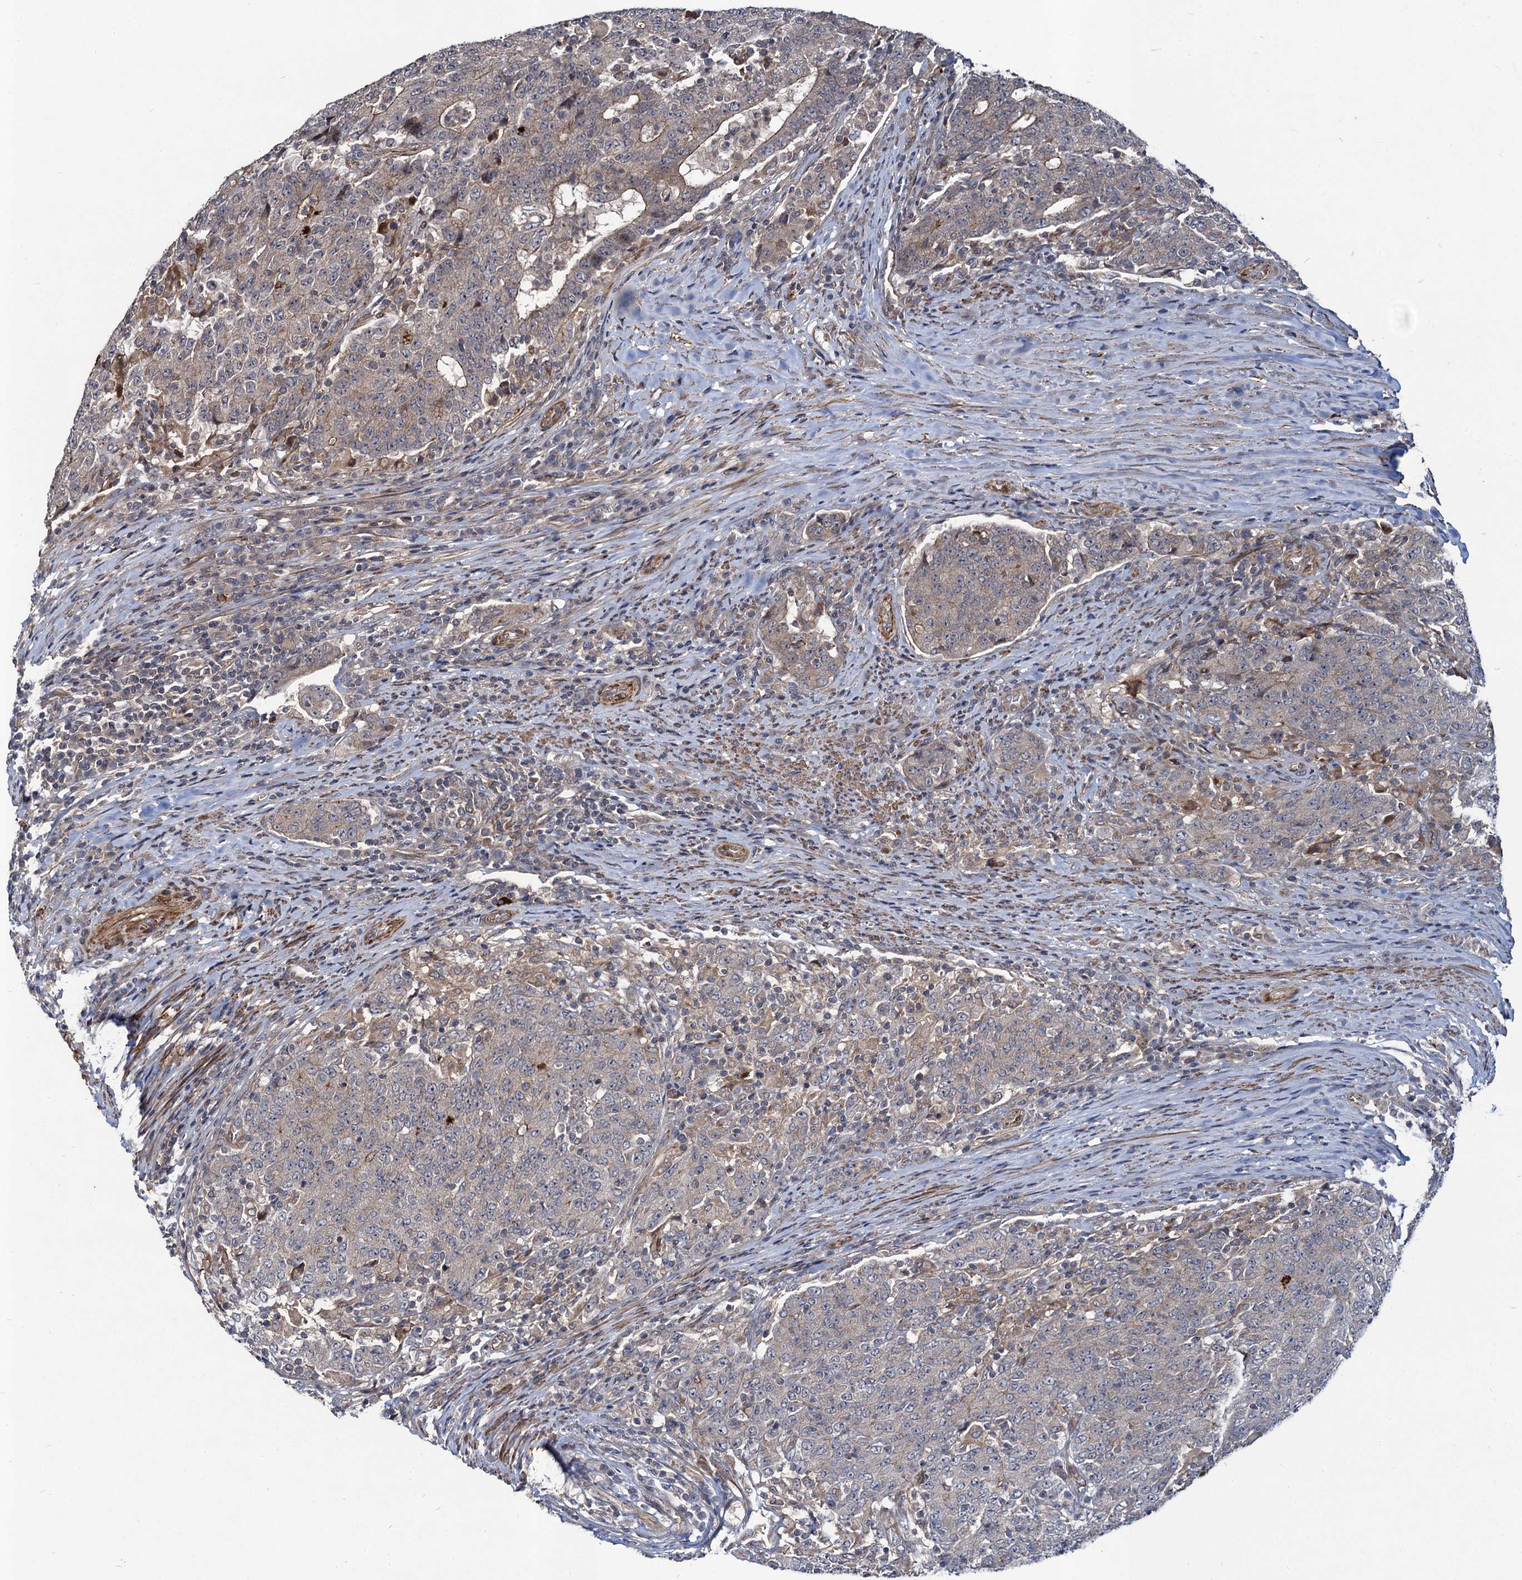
{"staining": {"intensity": "weak", "quantity": "25%-75%", "location": "cytoplasmic/membranous"}, "tissue": "colorectal cancer", "cell_type": "Tumor cells", "image_type": "cancer", "snomed": [{"axis": "morphology", "description": "Adenocarcinoma, NOS"}, {"axis": "topography", "description": "Colon"}], "caption": "Adenocarcinoma (colorectal) was stained to show a protein in brown. There is low levels of weak cytoplasmic/membranous expression in about 25%-75% of tumor cells.", "gene": "KXD1", "patient": {"sex": "female", "age": 75}}